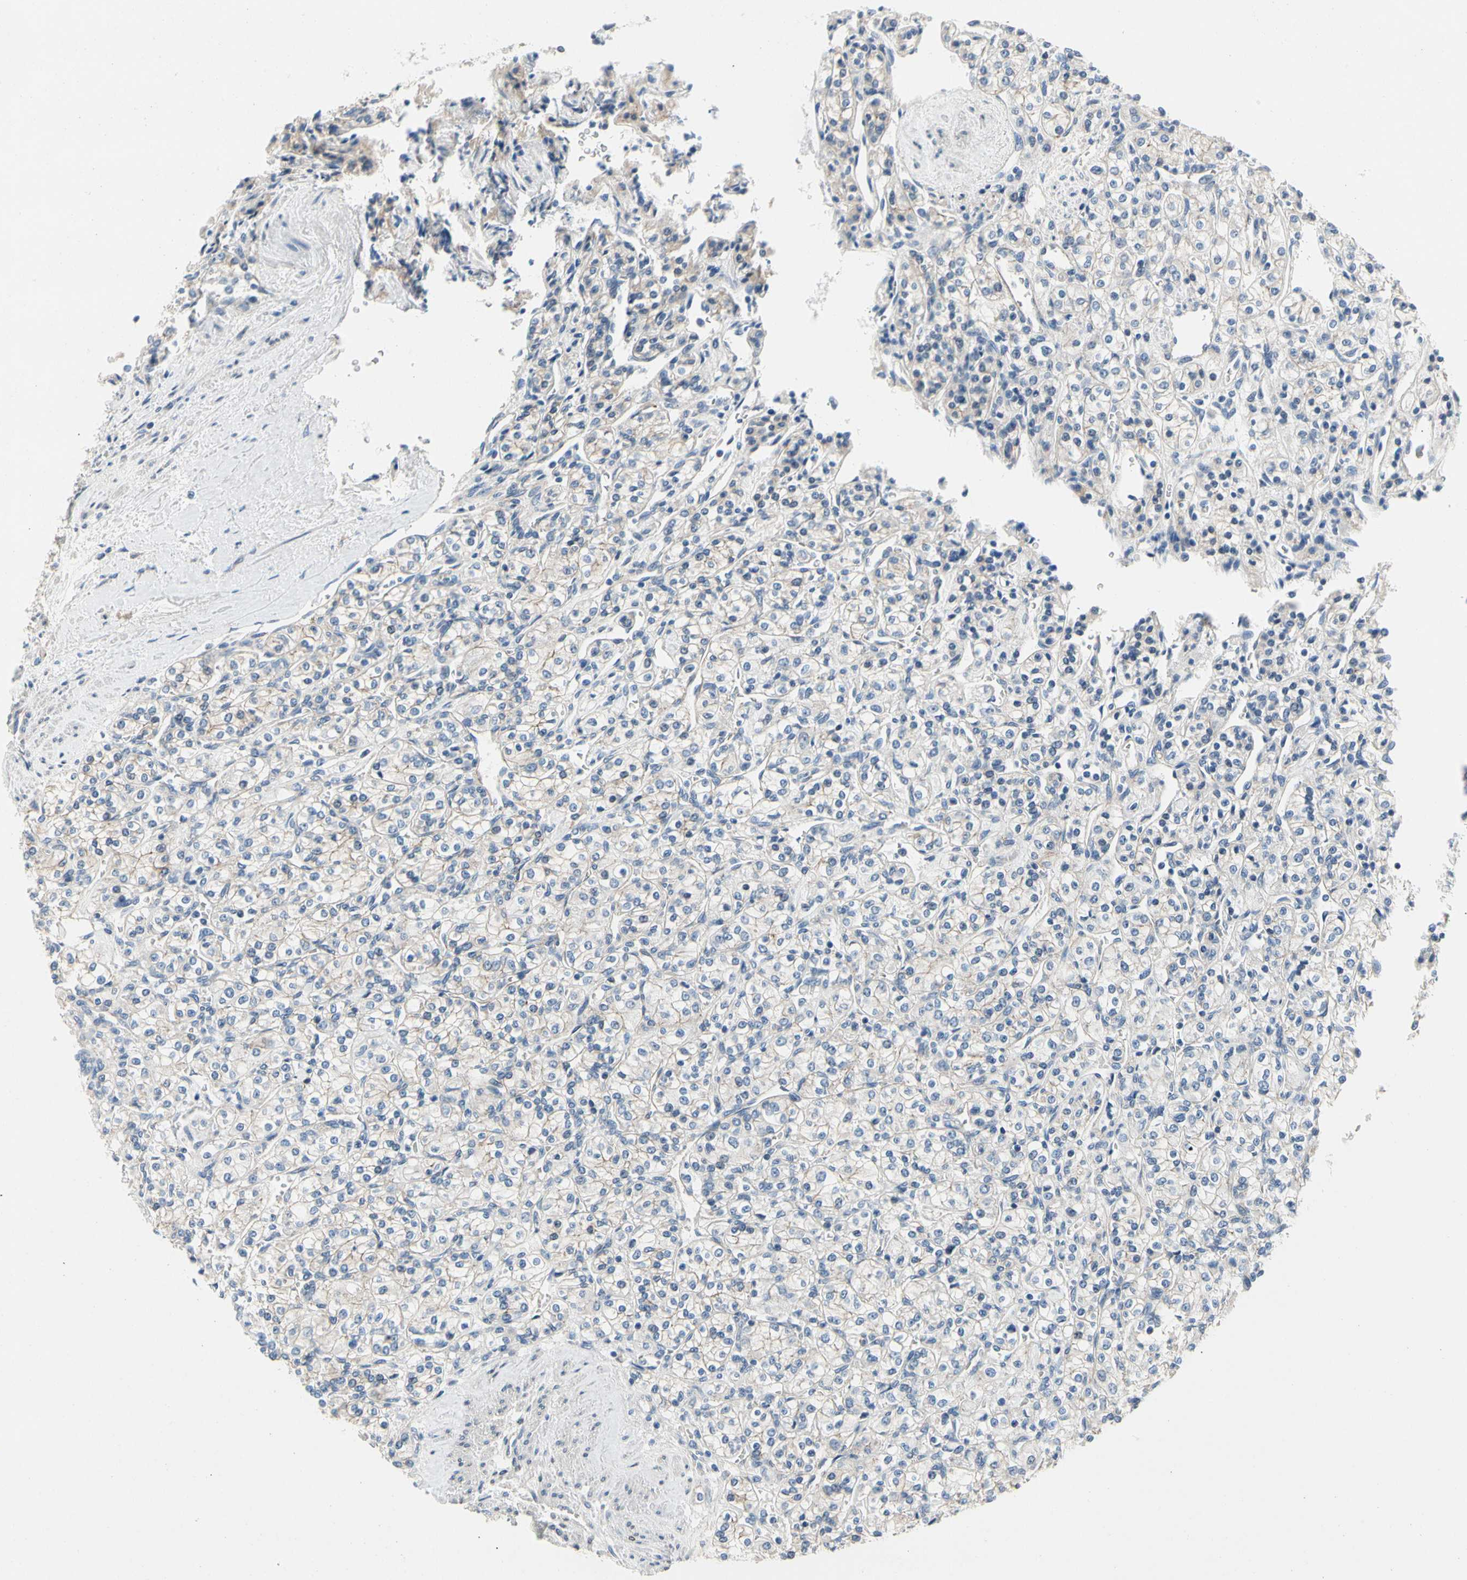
{"staining": {"intensity": "negative", "quantity": "none", "location": "none"}, "tissue": "renal cancer", "cell_type": "Tumor cells", "image_type": "cancer", "snomed": [{"axis": "morphology", "description": "Adenocarcinoma, NOS"}, {"axis": "topography", "description": "Kidney"}], "caption": "Immunohistochemical staining of human adenocarcinoma (renal) shows no significant expression in tumor cells. (DAB immunohistochemistry, high magnification).", "gene": "LGR6", "patient": {"sex": "male", "age": 77}}